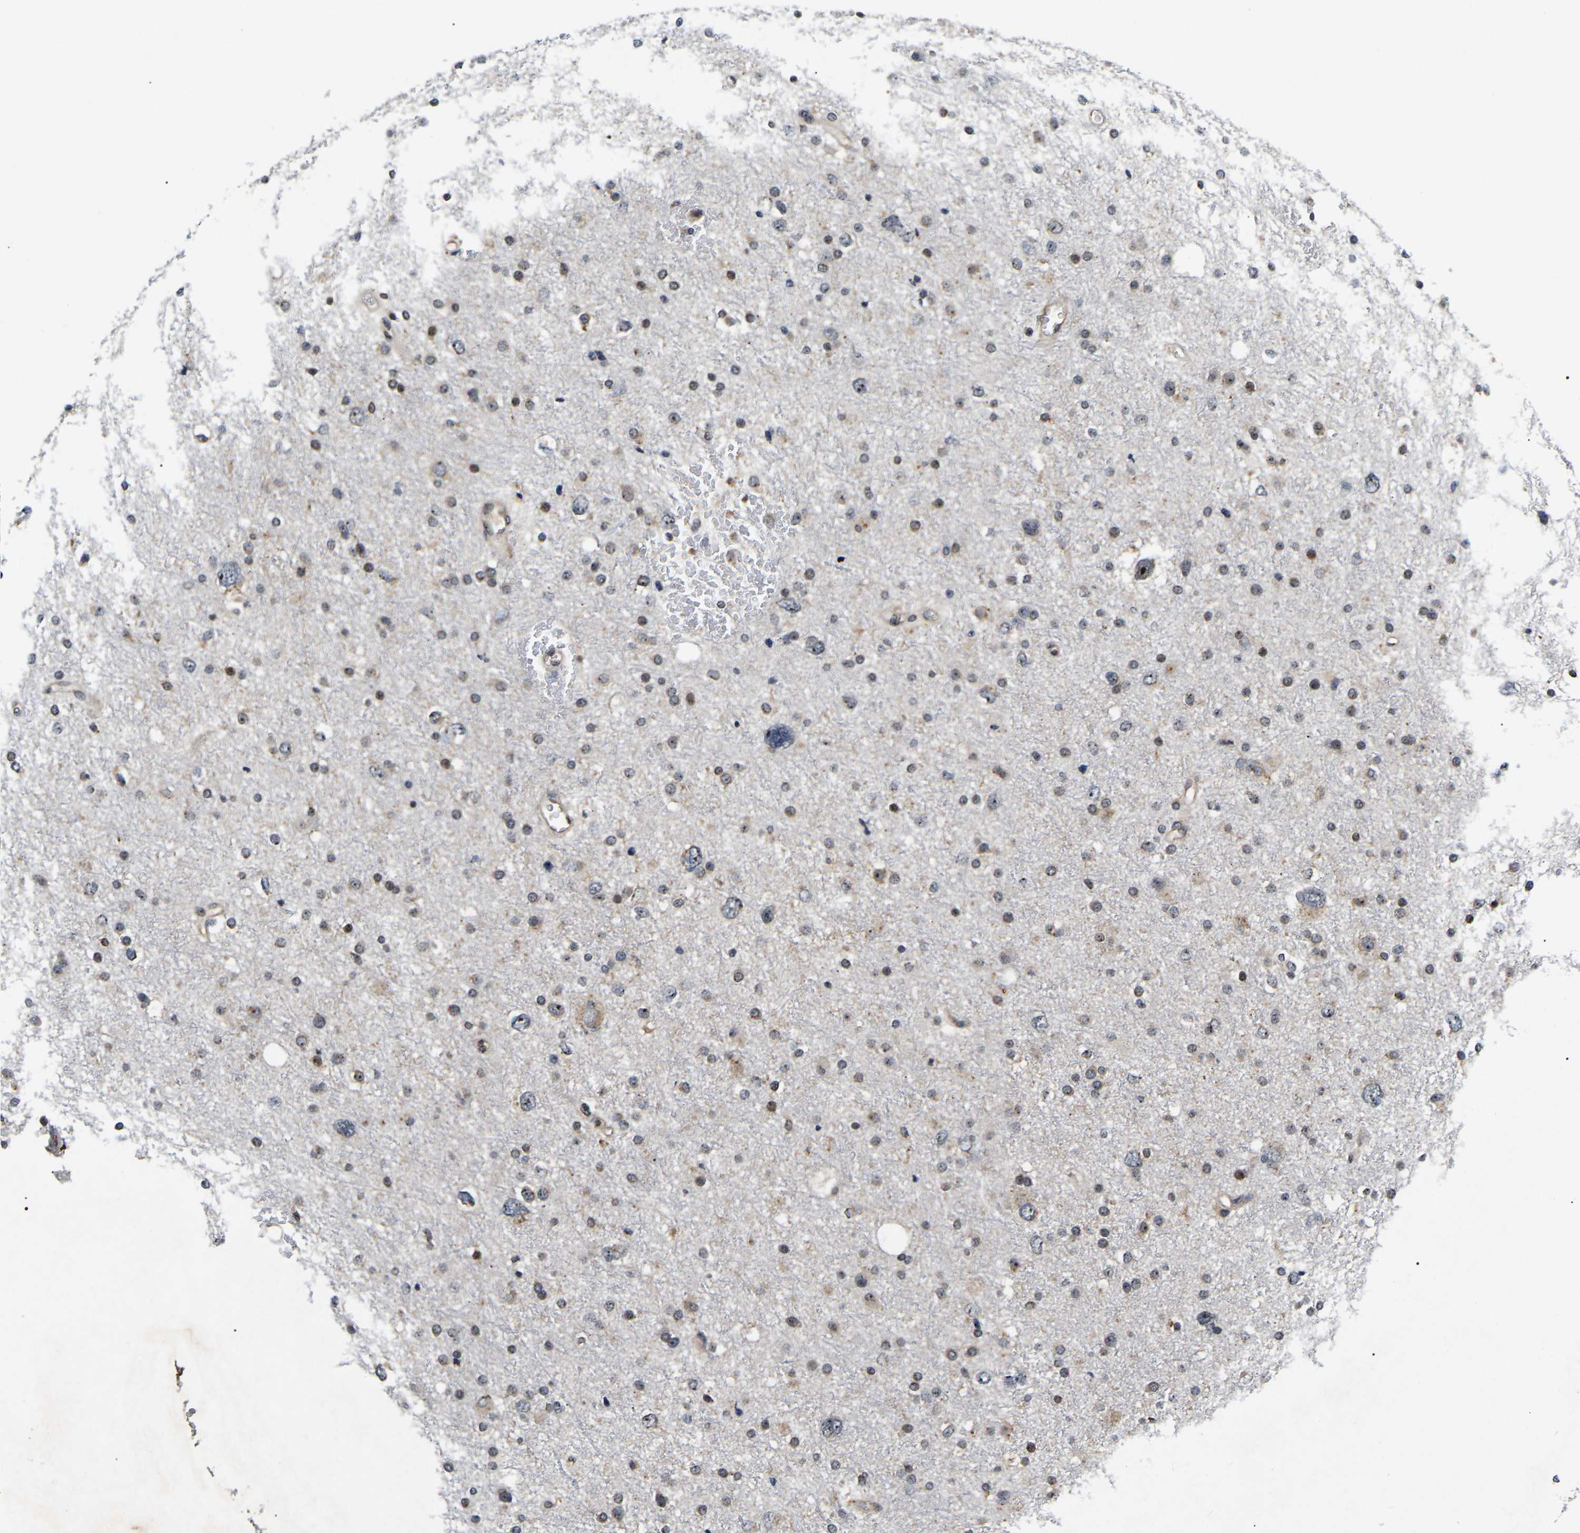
{"staining": {"intensity": "weak", "quantity": "25%-75%", "location": "nuclear"}, "tissue": "glioma", "cell_type": "Tumor cells", "image_type": "cancer", "snomed": [{"axis": "morphology", "description": "Glioma, malignant, Low grade"}, {"axis": "topography", "description": "Brain"}], "caption": "Low-grade glioma (malignant) stained with DAB IHC exhibits low levels of weak nuclear staining in about 25%-75% of tumor cells.", "gene": "RBM28", "patient": {"sex": "female", "age": 37}}